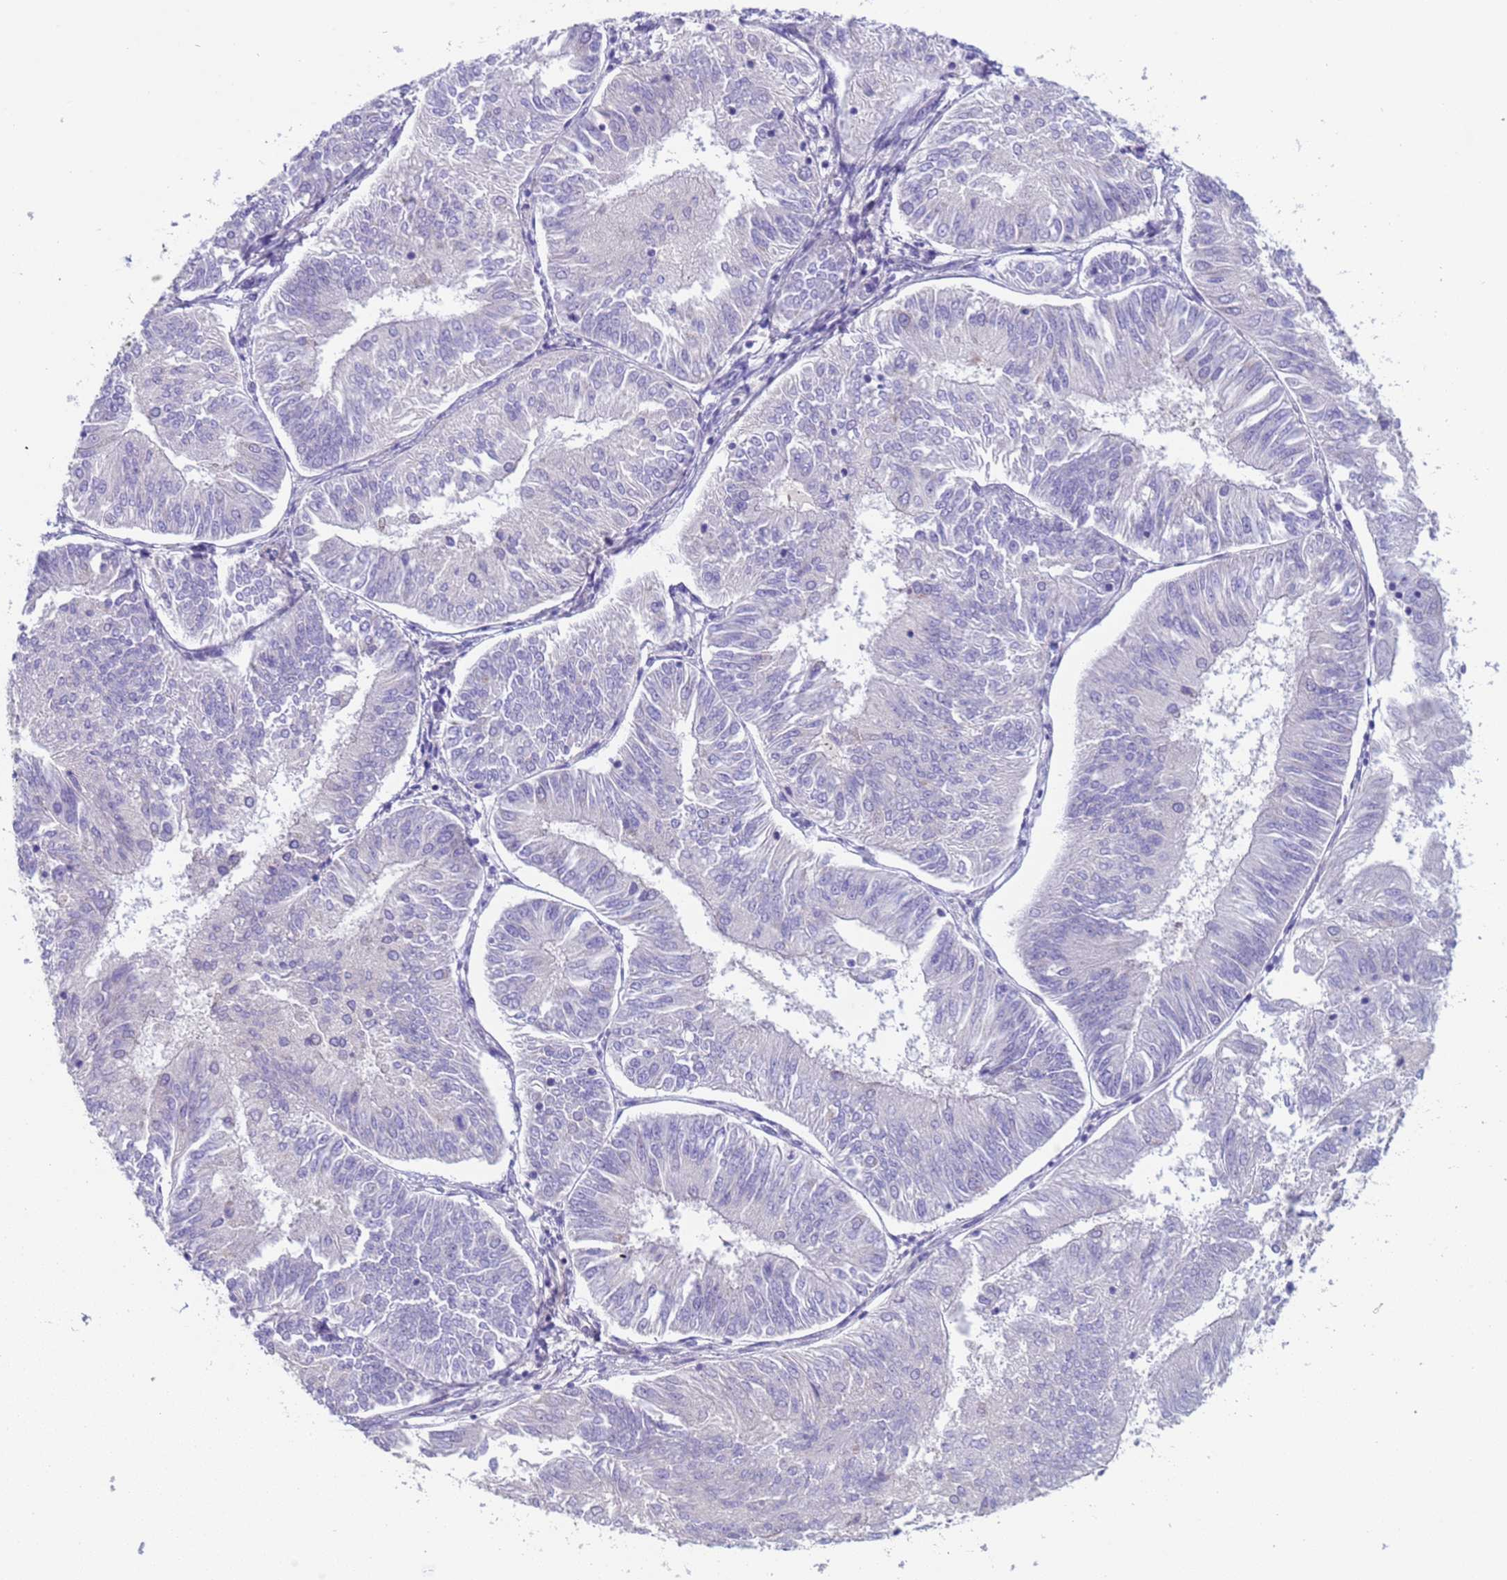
{"staining": {"intensity": "negative", "quantity": "none", "location": "none"}, "tissue": "endometrial cancer", "cell_type": "Tumor cells", "image_type": "cancer", "snomed": [{"axis": "morphology", "description": "Adenocarcinoma, NOS"}, {"axis": "topography", "description": "Endometrium"}], "caption": "Immunohistochemistry (IHC) micrograph of neoplastic tissue: endometrial cancer (adenocarcinoma) stained with DAB reveals no significant protein positivity in tumor cells.", "gene": "KBTBD3", "patient": {"sex": "female", "age": 58}}